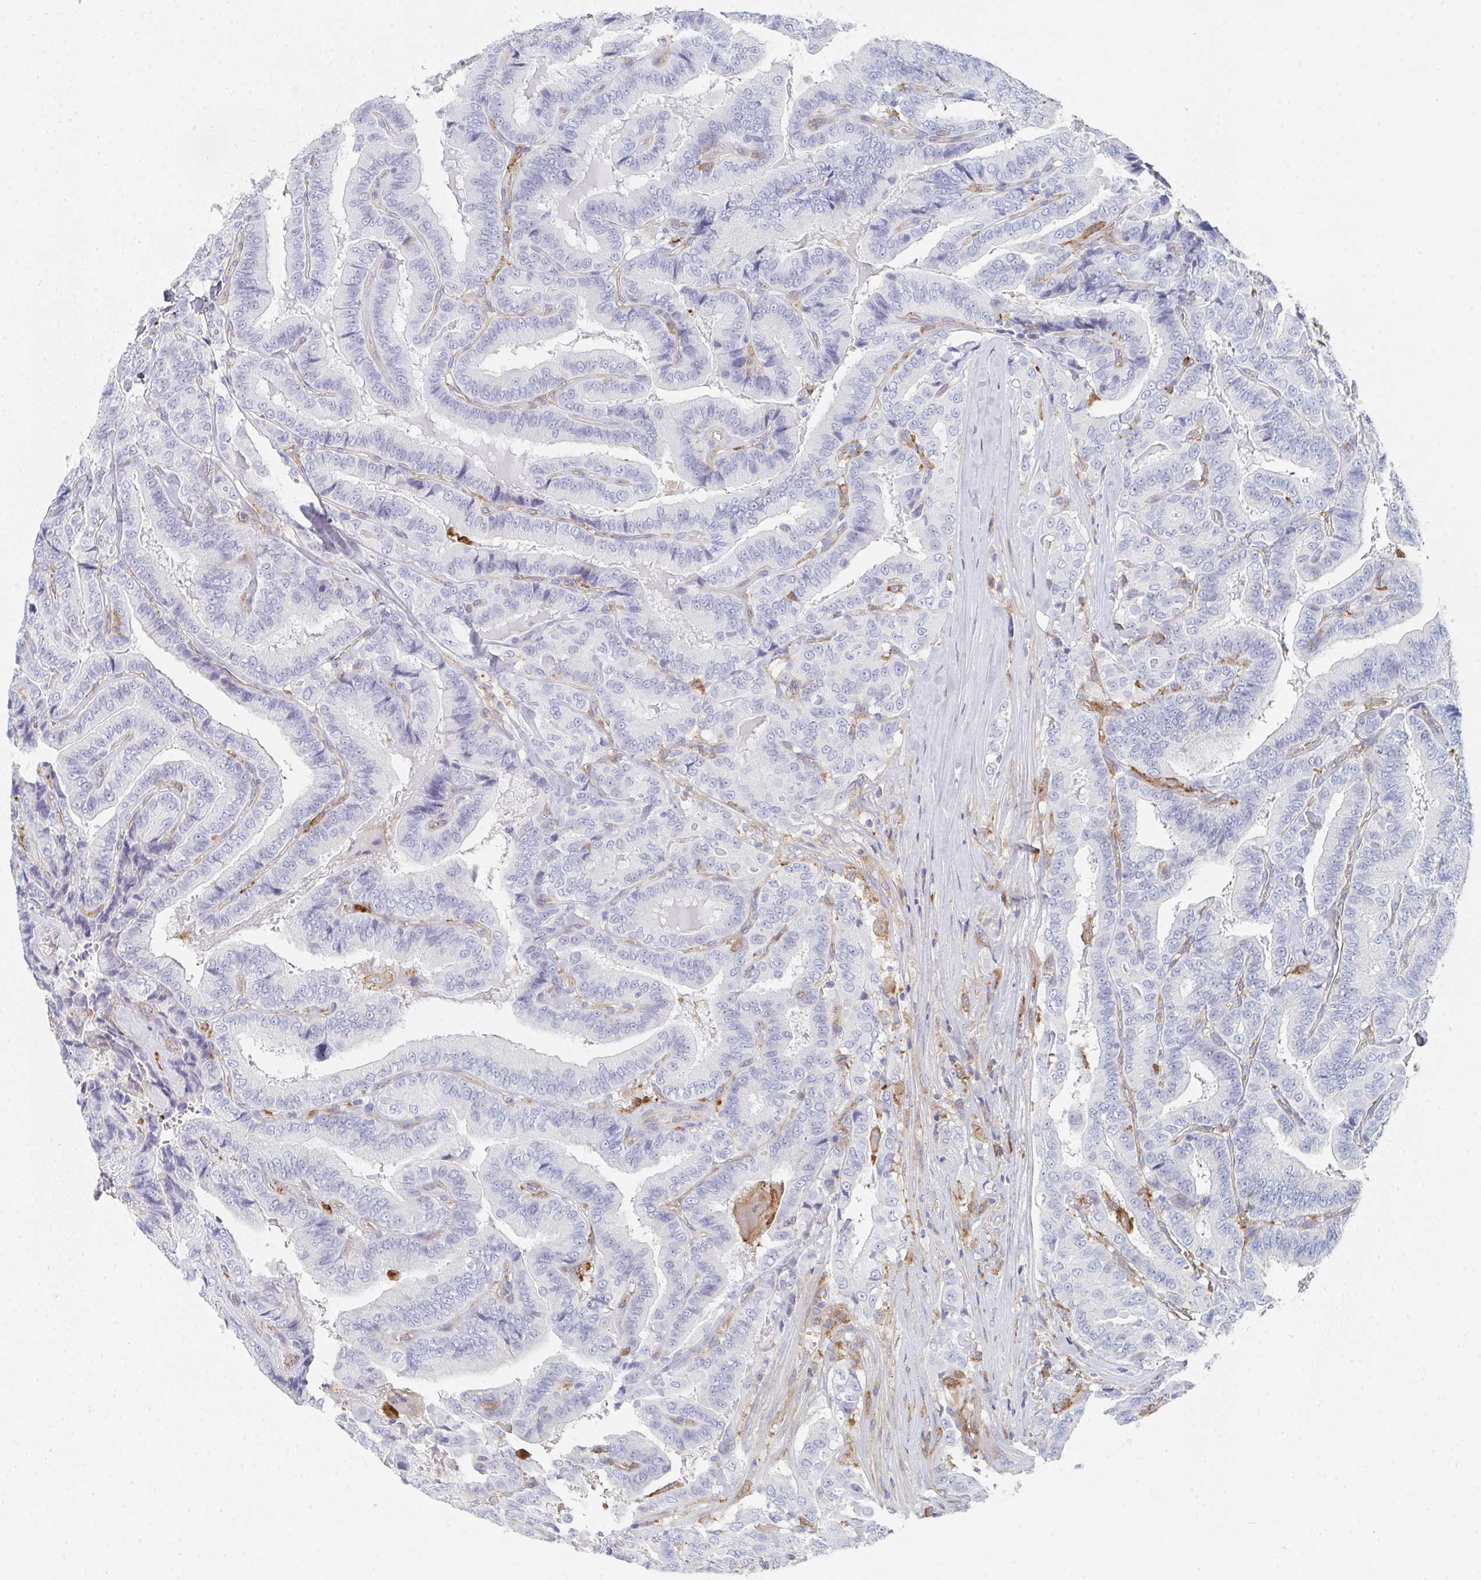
{"staining": {"intensity": "negative", "quantity": "none", "location": "none"}, "tissue": "thyroid cancer", "cell_type": "Tumor cells", "image_type": "cancer", "snomed": [{"axis": "morphology", "description": "Papillary adenocarcinoma, NOS"}, {"axis": "topography", "description": "Thyroid gland"}], "caption": "Tumor cells are negative for protein expression in human thyroid cancer.", "gene": "DAB2", "patient": {"sex": "male", "age": 61}}